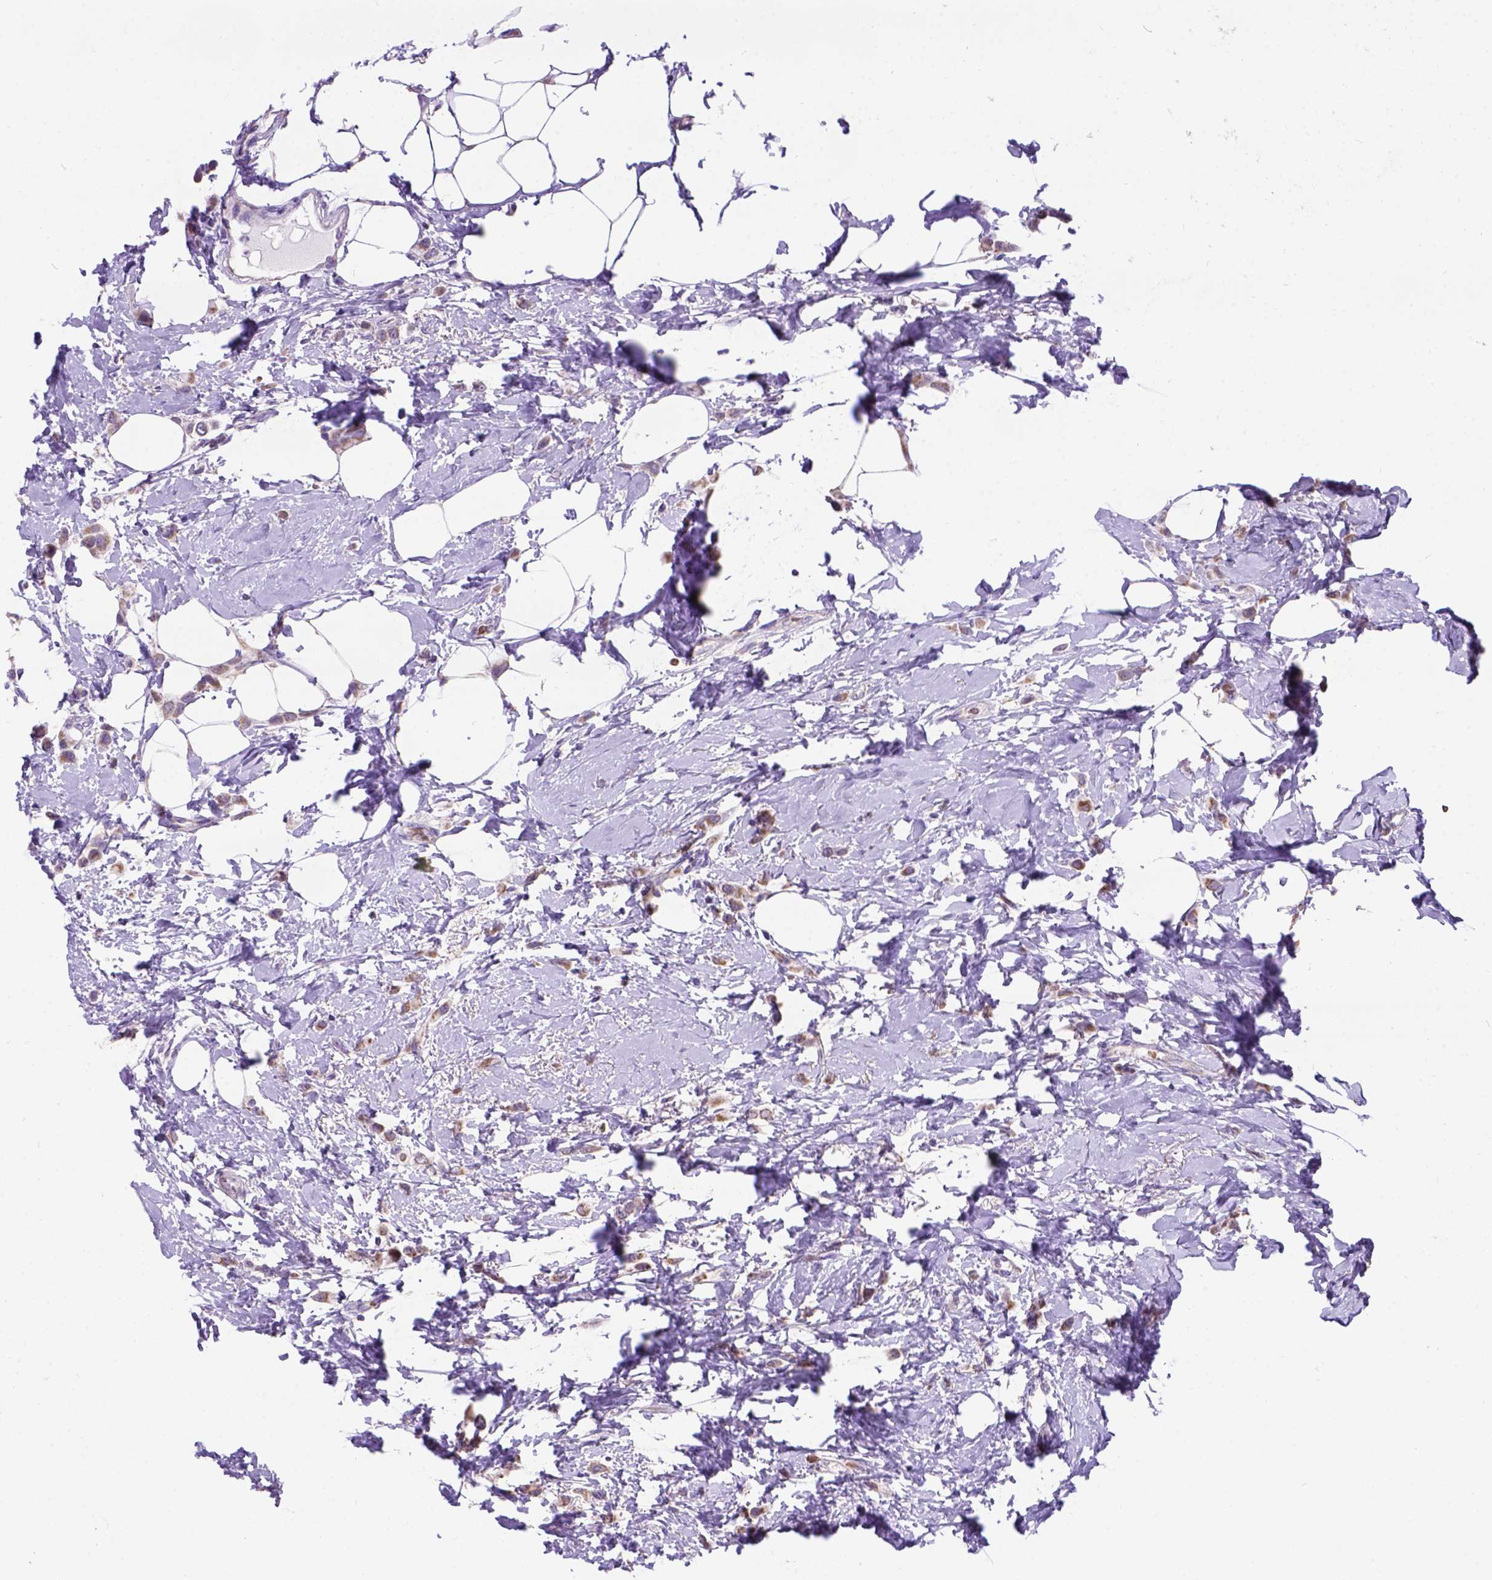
{"staining": {"intensity": "moderate", "quantity": ">75%", "location": "cytoplasmic/membranous"}, "tissue": "breast cancer", "cell_type": "Tumor cells", "image_type": "cancer", "snomed": [{"axis": "morphology", "description": "Lobular carcinoma"}, {"axis": "topography", "description": "Breast"}], "caption": "Moderate cytoplasmic/membranous expression for a protein is present in about >75% of tumor cells of breast cancer (lobular carcinoma) using immunohistochemistry (IHC).", "gene": "L2HGDH", "patient": {"sex": "female", "age": 66}}